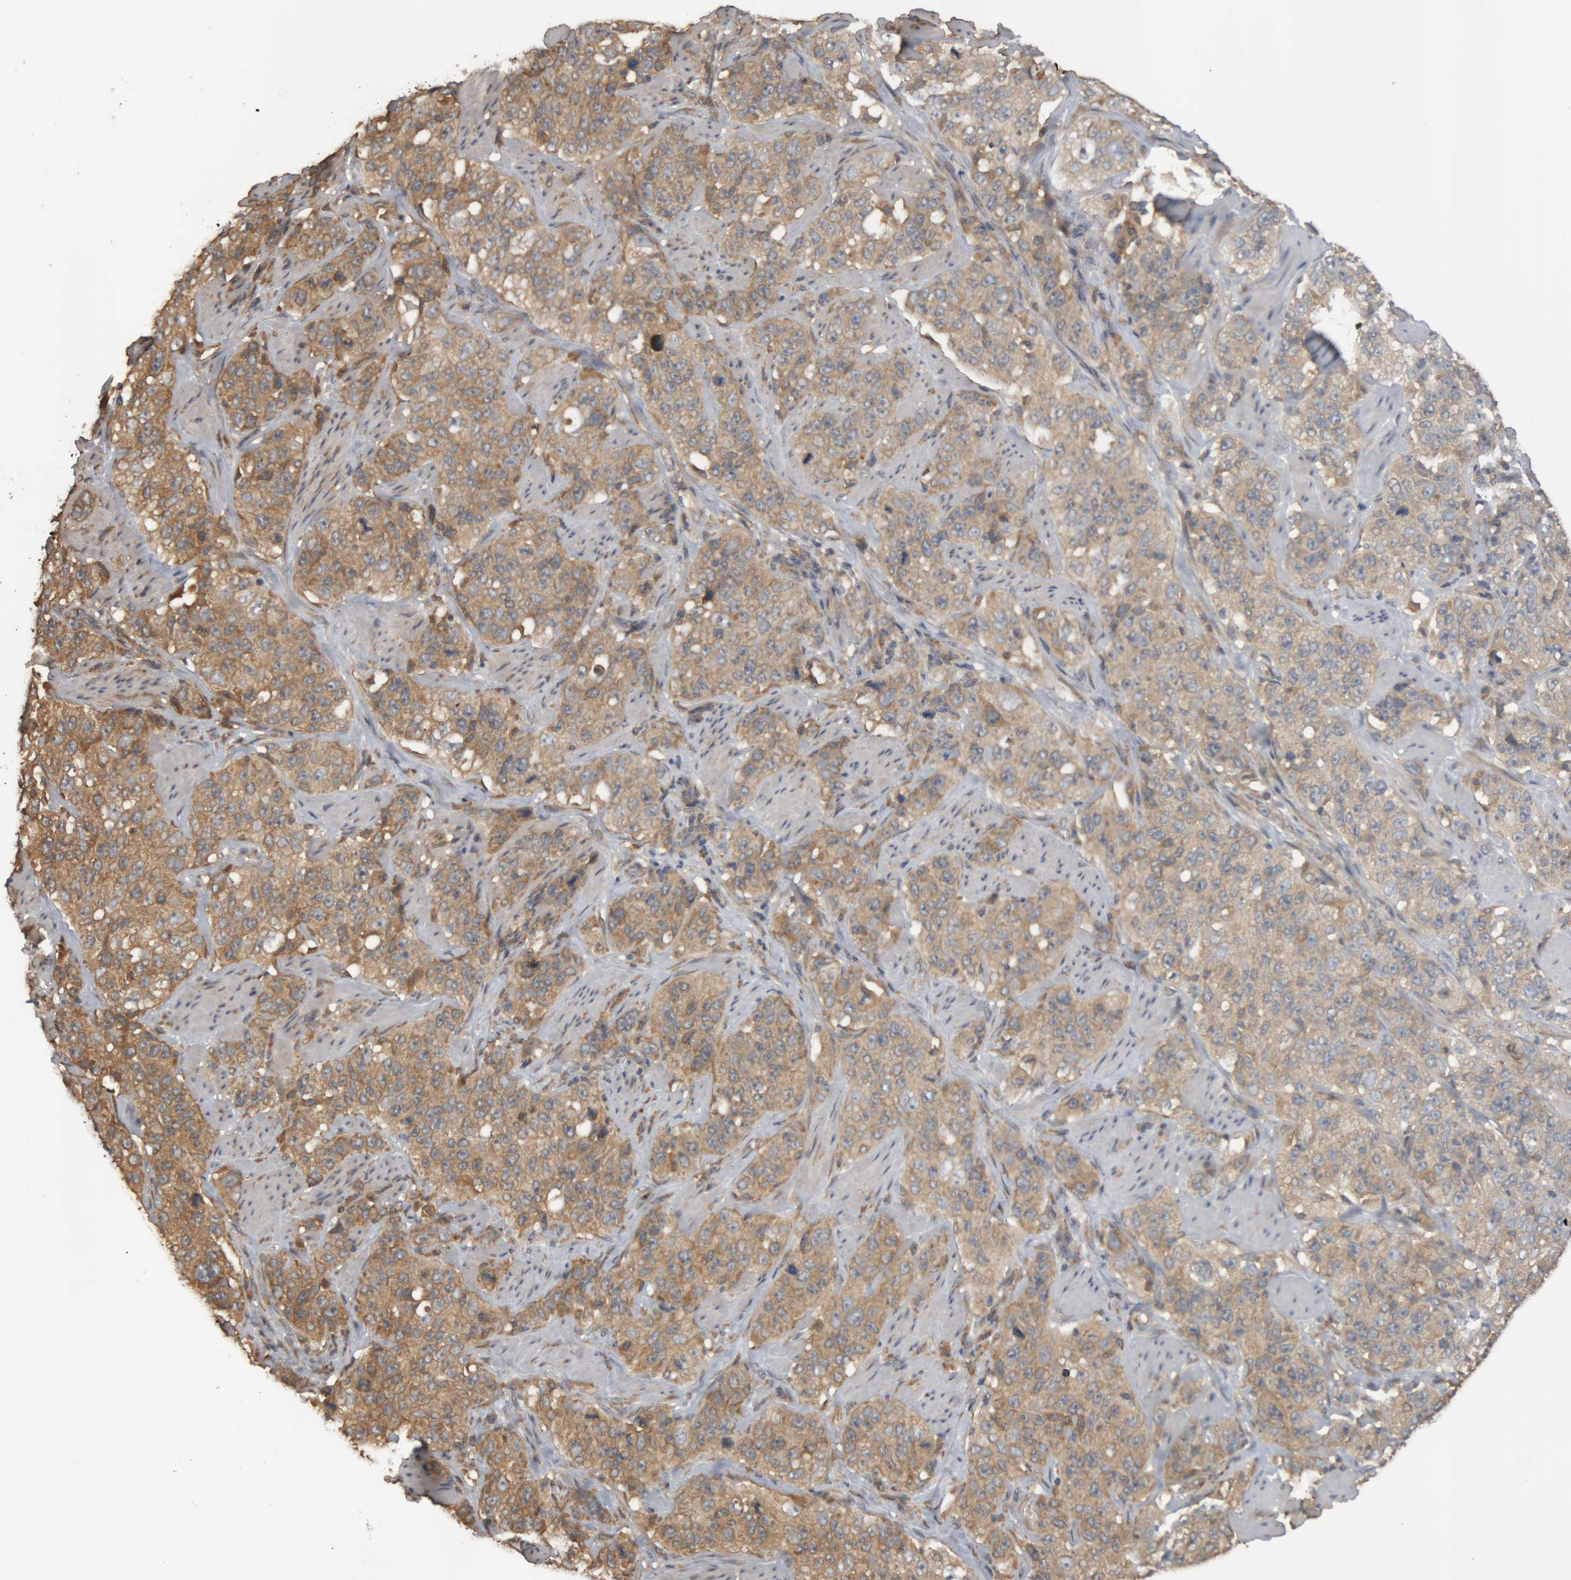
{"staining": {"intensity": "weak", "quantity": "25%-75%", "location": "cytoplasmic/membranous"}, "tissue": "stomach cancer", "cell_type": "Tumor cells", "image_type": "cancer", "snomed": [{"axis": "morphology", "description": "Adenocarcinoma, NOS"}, {"axis": "topography", "description": "Stomach"}], "caption": "Immunohistochemistry of adenocarcinoma (stomach) demonstrates low levels of weak cytoplasmic/membranous staining in approximately 25%-75% of tumor cells. (DAB (3,3'-diaminobenzidine) = brown stain, brightfield microscopy at high magnification).", "gene": "TMED7", "patient": {"sex": "male", "age": 48}}